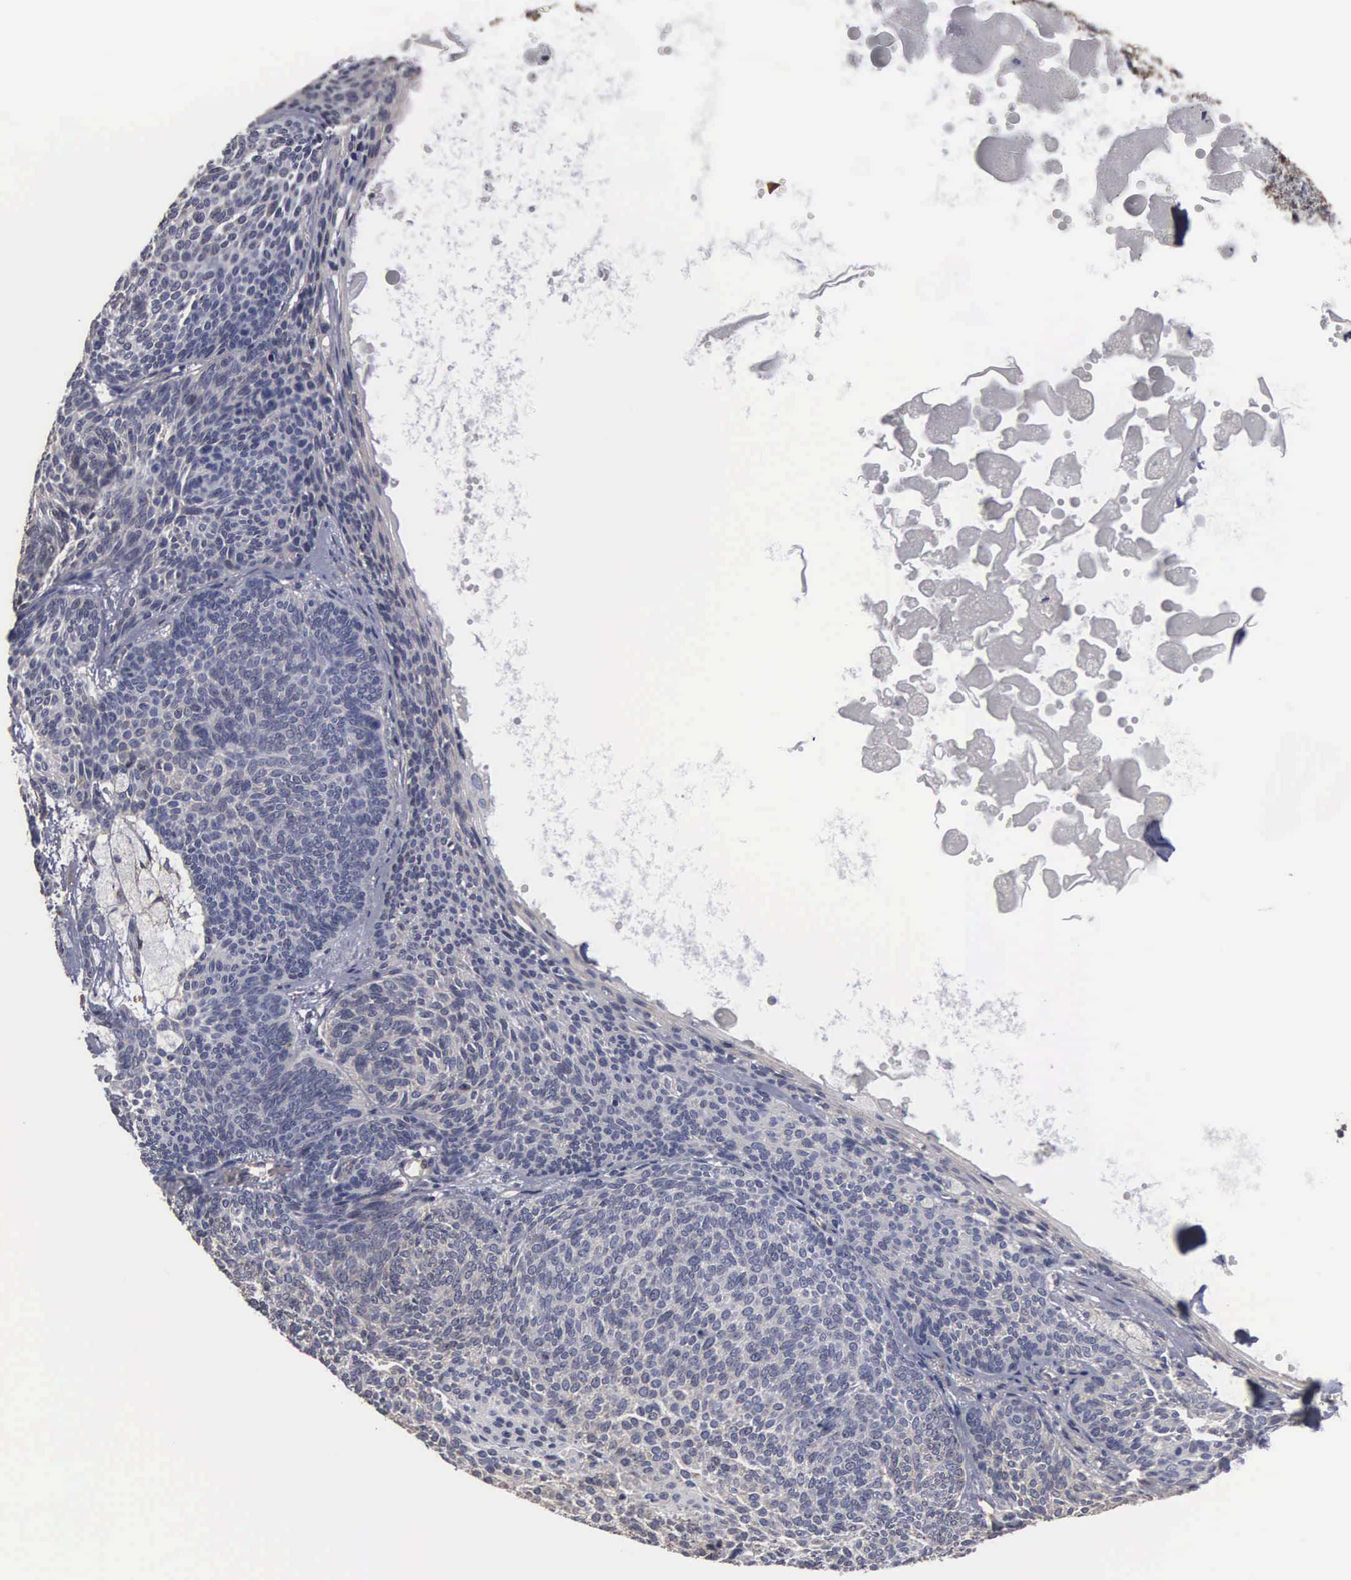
{"staining": {"intensity": "negative", "quantity": "none", "location": "none"}, "tissue": "skin cancer", "cell_type": "Tumor cells", "image_type": "cancer", "snomed": [{"axis": "morphology", "description": "Basal cell carcinoma"}, {"axis": "topography", "description": "Skin"}], "caption": "Immunohistochemistry (IHC) image of human skin basal cell carcinoma stained for a protein (brown), which demonstrates no staining in tumor cells. The staining was performed using DAB (3,3'-diaminobenzidine) to visualize the protein expression in brown, while the nuclei were stained in blue with hematoxylin (Magnification: 20x).", "gene": "NGDN", "patient": {"sex": "male", "age": 84}}